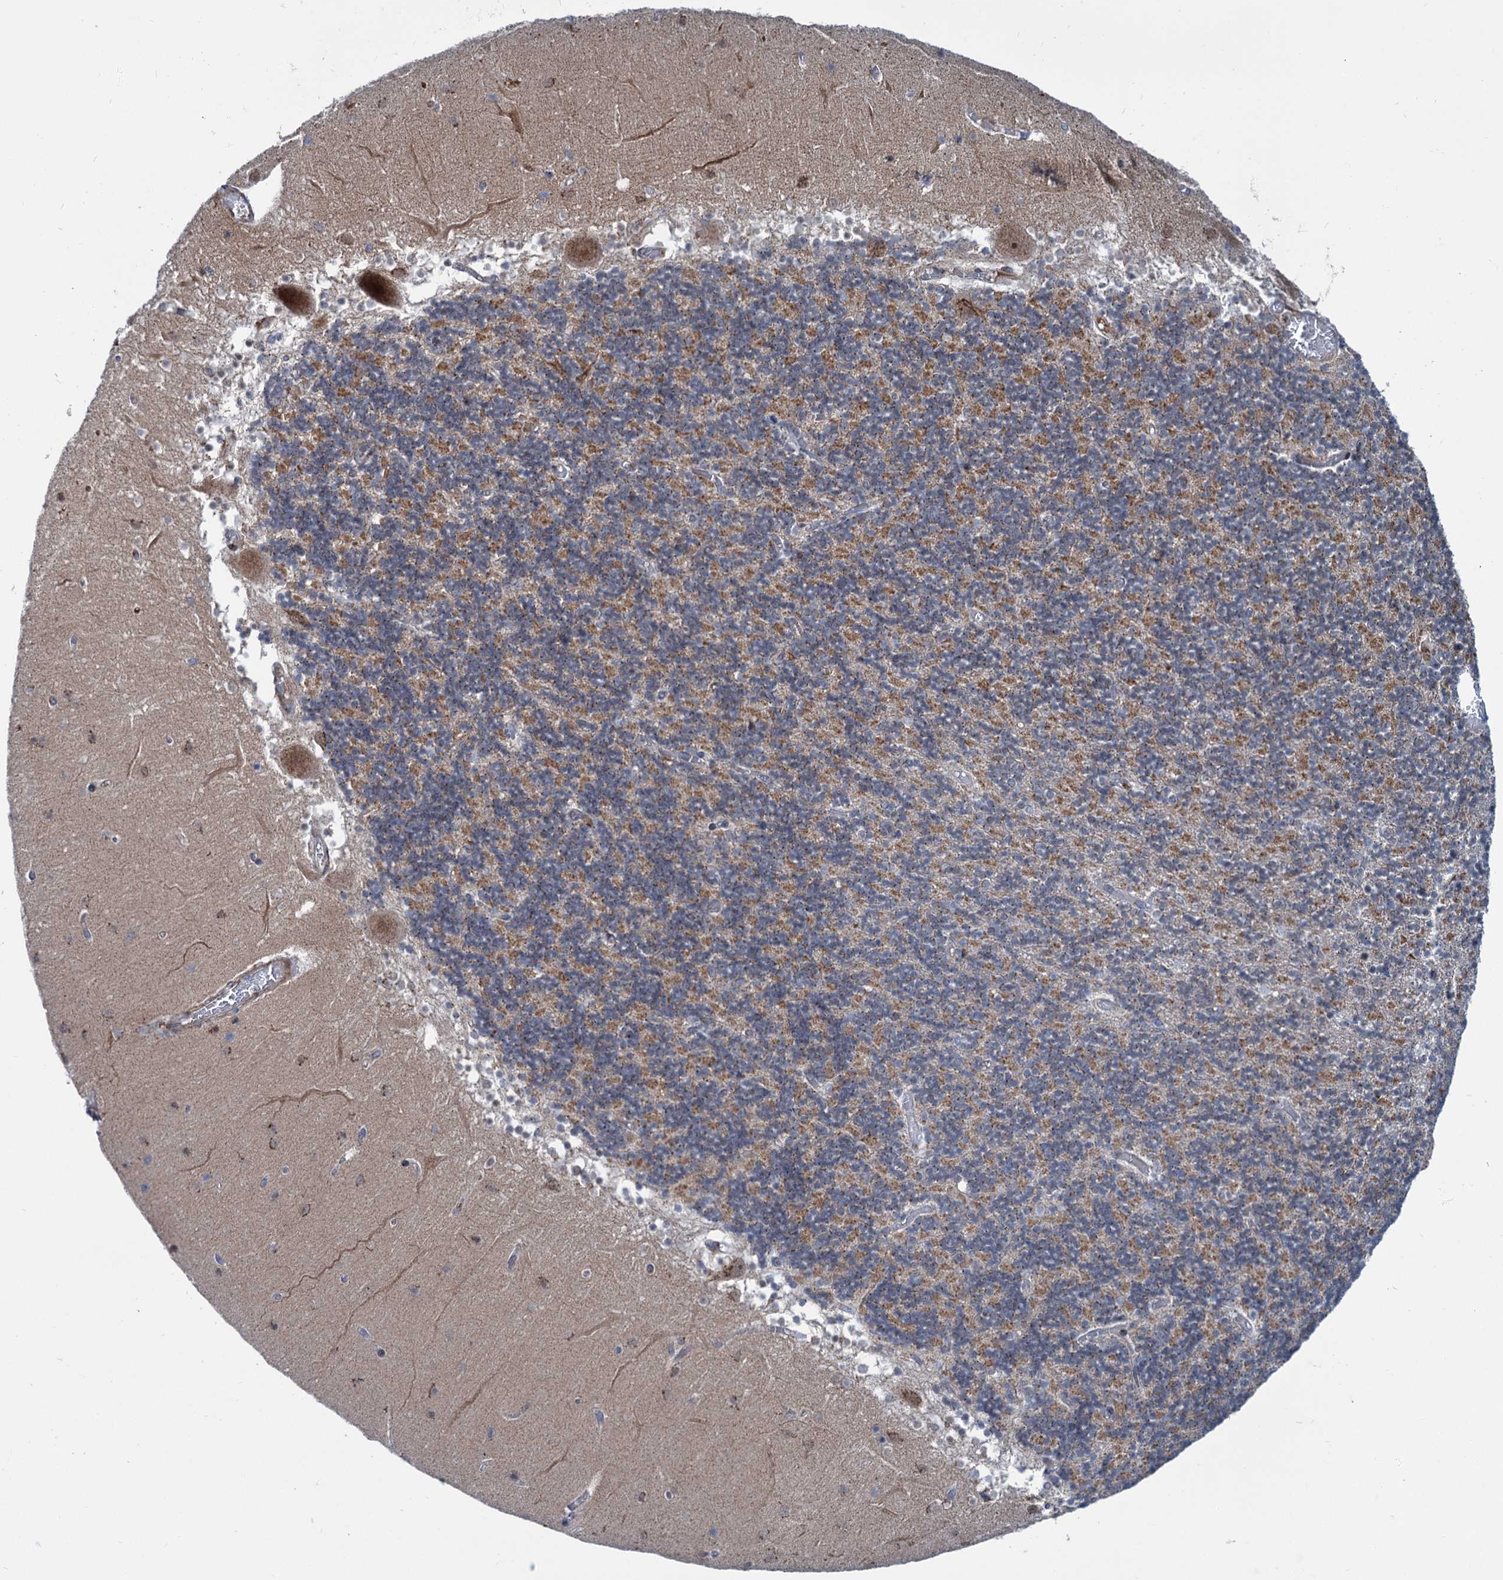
{"staining": {"intensity": "moderate", "quantity": "25%-75%", "location": "cytoplasmic/membranous"}, "tissue": "cerebellum", "cell_type": "Cells in granular layer", "image_type": "normal", "snomed": [{"axis": "morphology", "description": "Normal tissue, NOS"}, {"axis": "topography", "description": "Cerebellum"}], "caption": "The histopathology image shows immunohistochemical staining of unremarkable cerebellum. There is moderate cytoplasmic/membranous staining is seen in about 25%-75% of cells in granular layer. The protein of interest is stained brown, and the nuclei are stained in blue (DAB IHC with brightfield microscopy, high magnification).", "gene": "ELP4", "patient": {"sex": "female", "age": 28}}